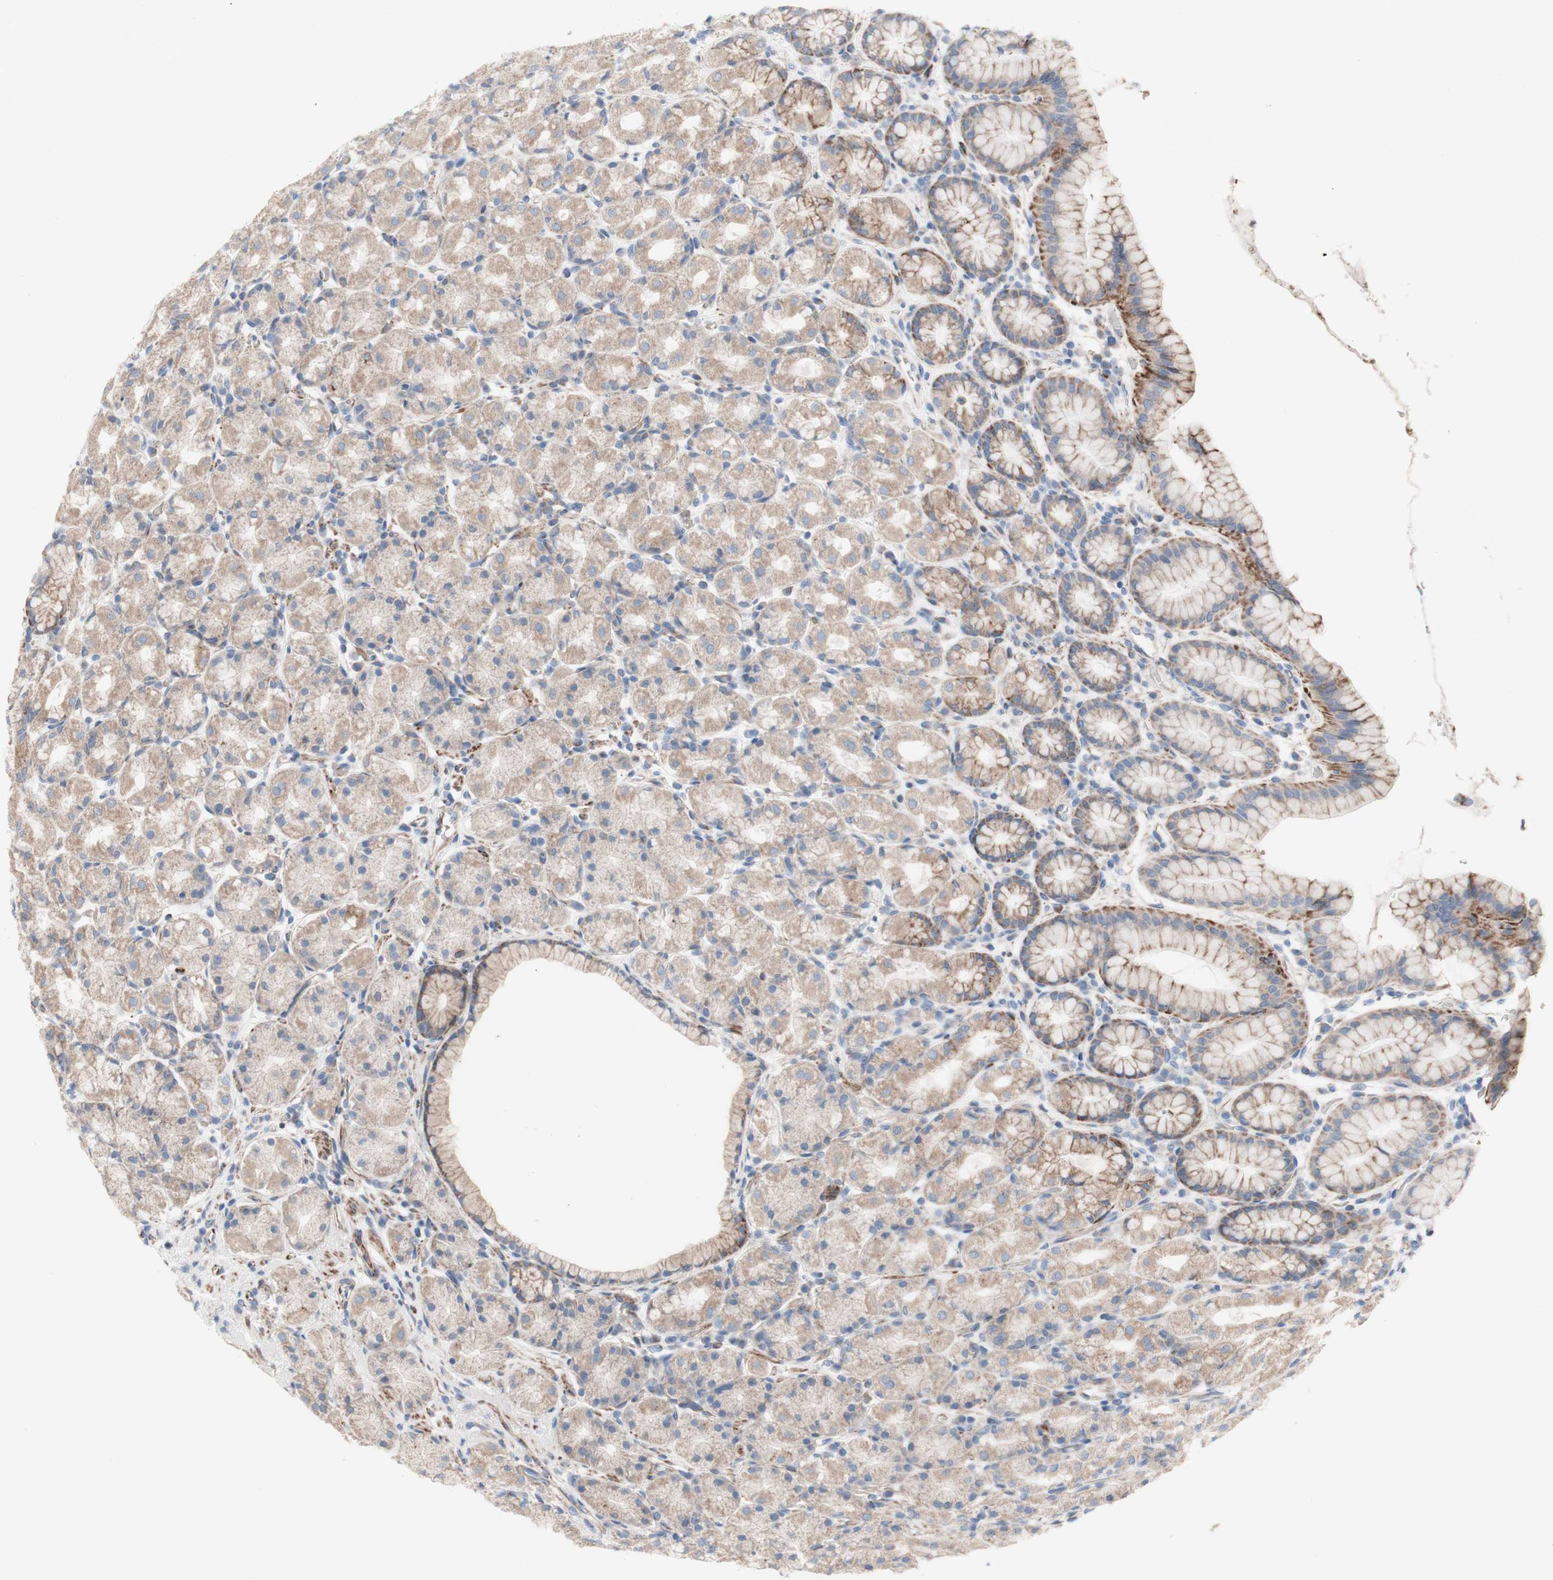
{"staining": {"intensity": "moderate", "quantity": ">75%", "location": "cytoplasmic/membranous"}, "tissue": "stomach", "cell_type": "Glandular cells", "image_type": "normal", "snomed": [{"axis": "morphology", "description": "Normal tissue, NOS"}, {"axis": "topography", "description": "Stomach, upper"}], "caption": "This is a photomicrograph of immunohistochemistry (IHC) staining of benign stomach, which shows moderate positivity in the cytoplasmic/membranous of glandular cells.", "gene": "AGPAT5", "patient": {"sex": "male", "age": 68}}